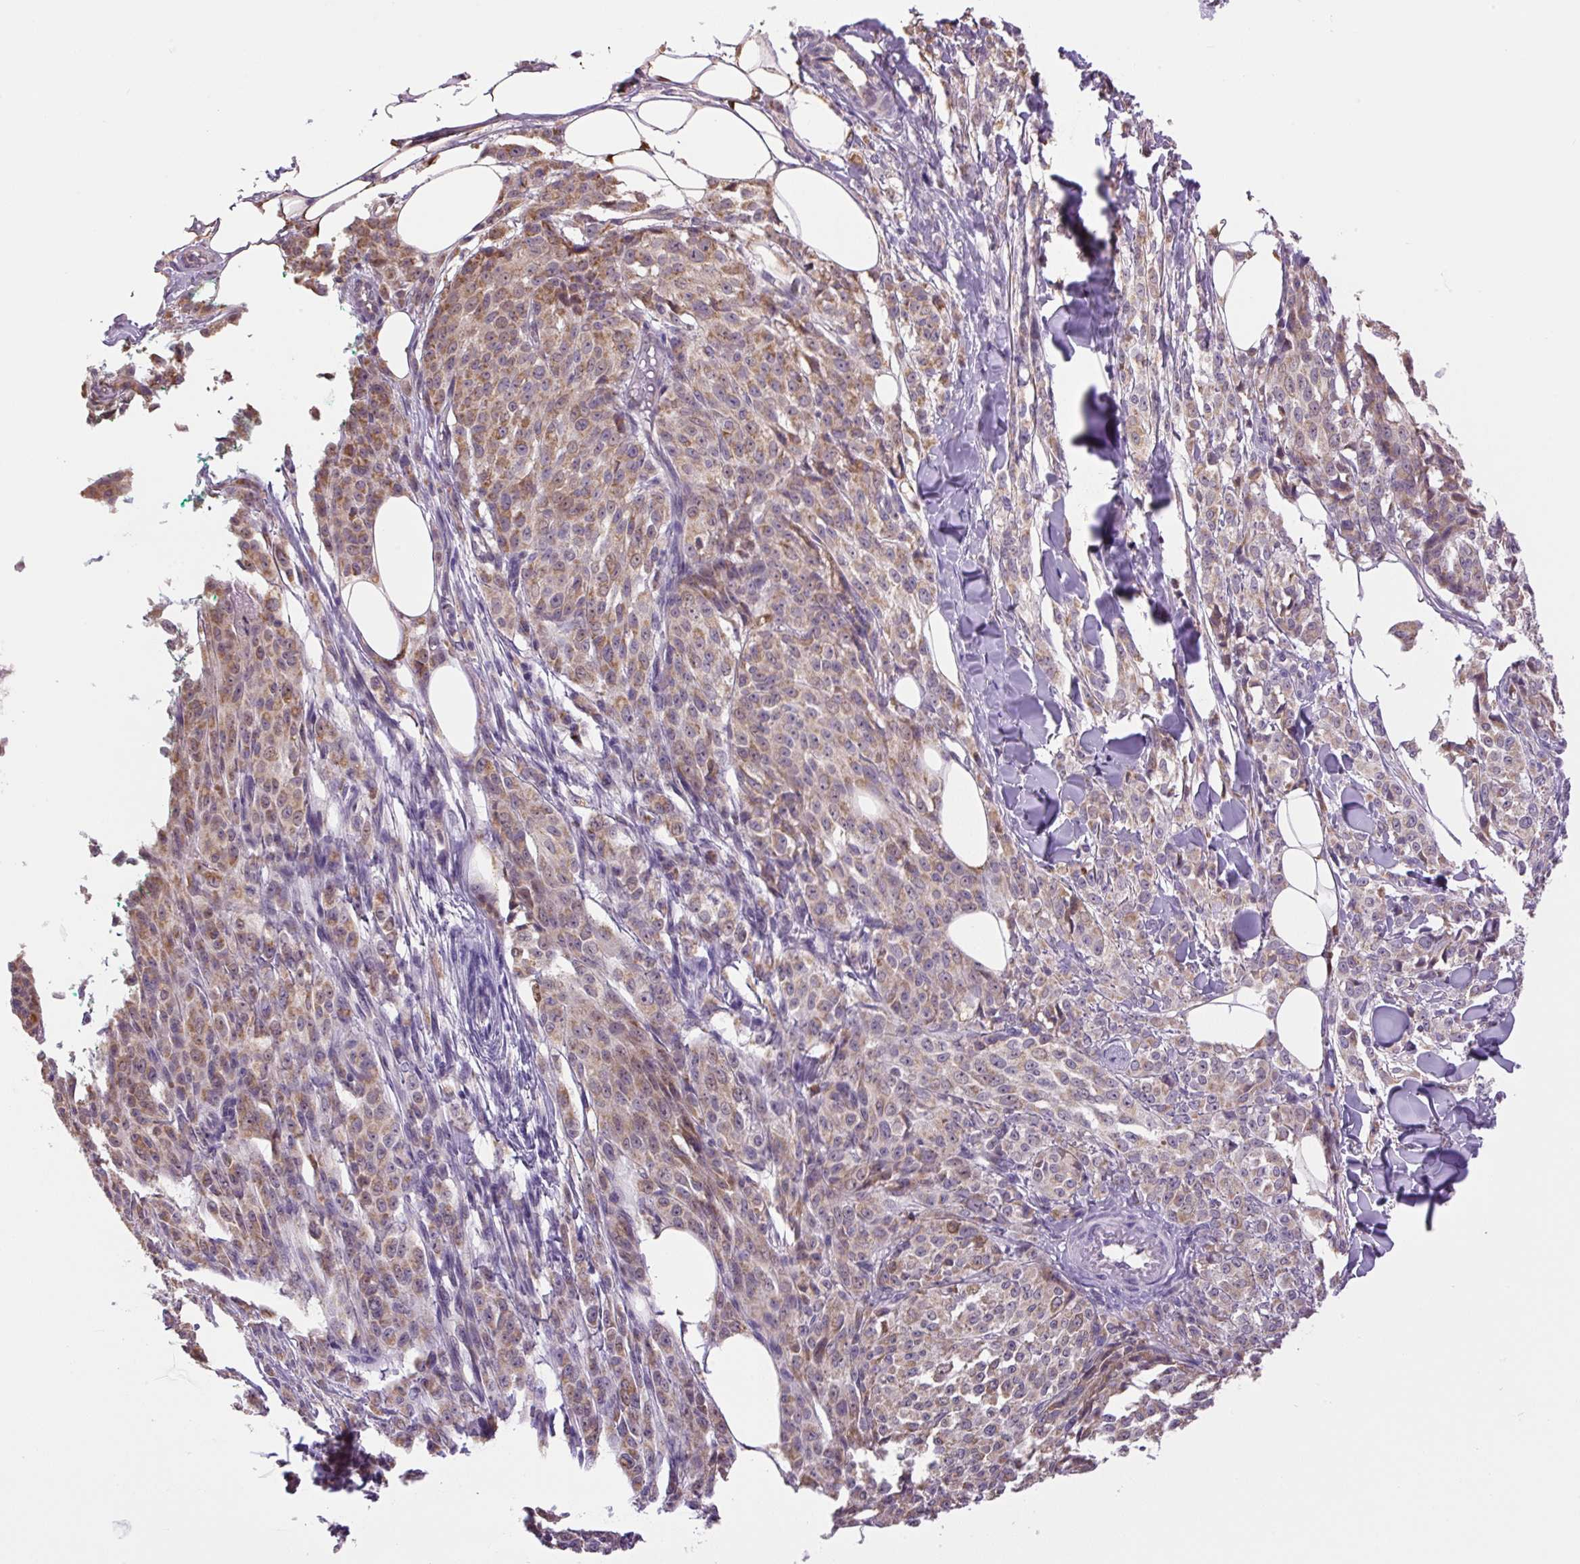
{"staining": {"intensity": "moderate", "quantity": "25%-75%", "location": "cytoplasmic/membranous"}, "tissue": "melanoma", "cell_type": "Tumor cells", "image_type": "cancer", "snomed": [{"axis": "morphology", "description": "Malignant melanoma, NOS"}, {"axis": "topography", "description": "Skin"}], "caption": "A brown stain shows moderate cytoplasmic/membranous expression of a protein in melanoma tumor cells.", "gene": "SGF29", "patient": {"sex": "female", "age": 52}}